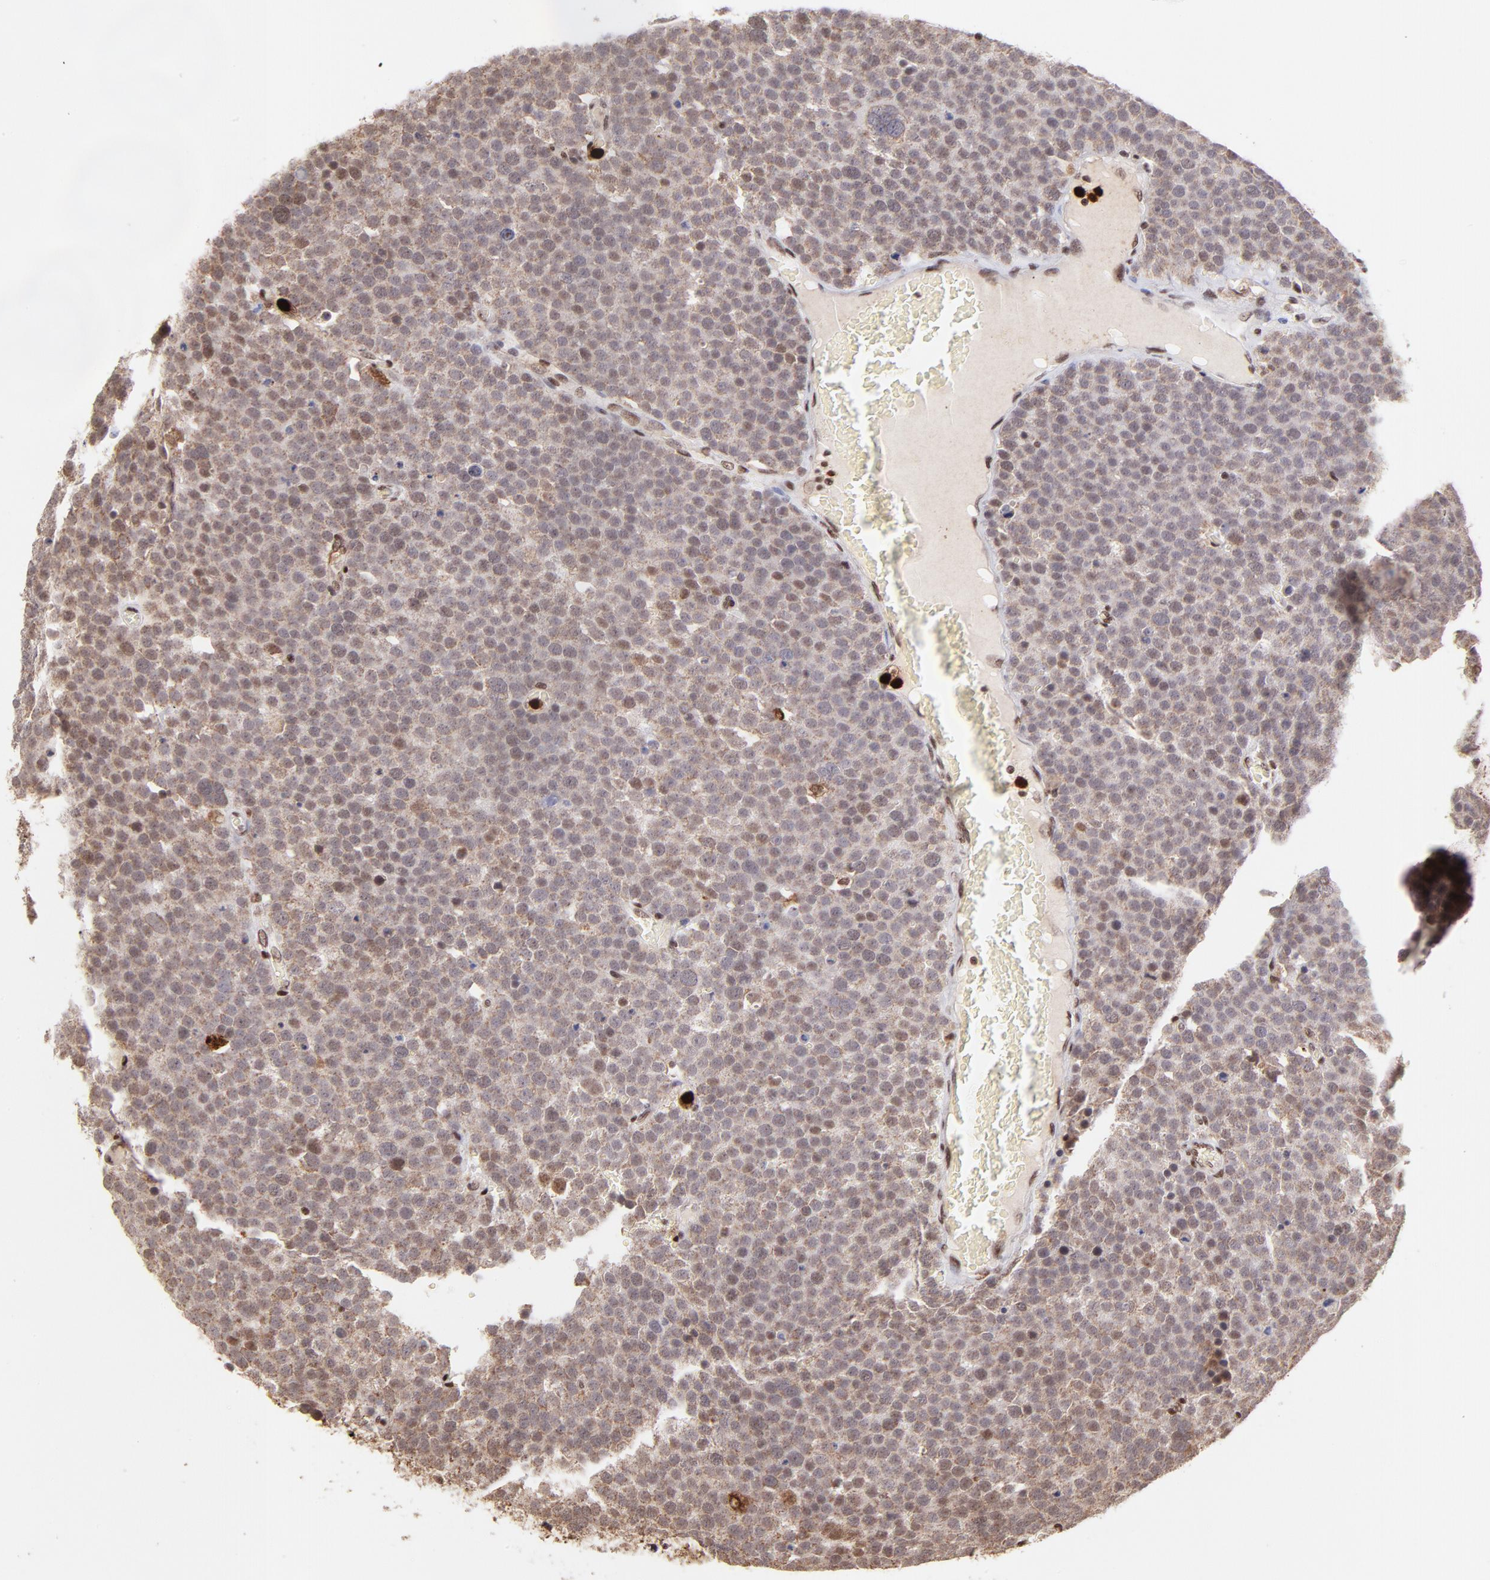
{"staining": {"intensity": "moderate", "quantity": ">75%", "location": "cytoplasmic/membranous,nuclear"}, "tissue": "testis cancer", "cell_type": "Tumor cells", "image_type": "cancer", "snomed": [{"axis": "morphology", "description": "Seminoma, NOS"}, {"axis": "topography", "description": "Testis"}], "caption": "Protein staining by IHC displays moderate cytoplasmic/membranous and nuclear staining in about >75% of tumor cells in testis cancer.", "gene": "ZFX", "patient": {"sex": "male", "age": 71}}